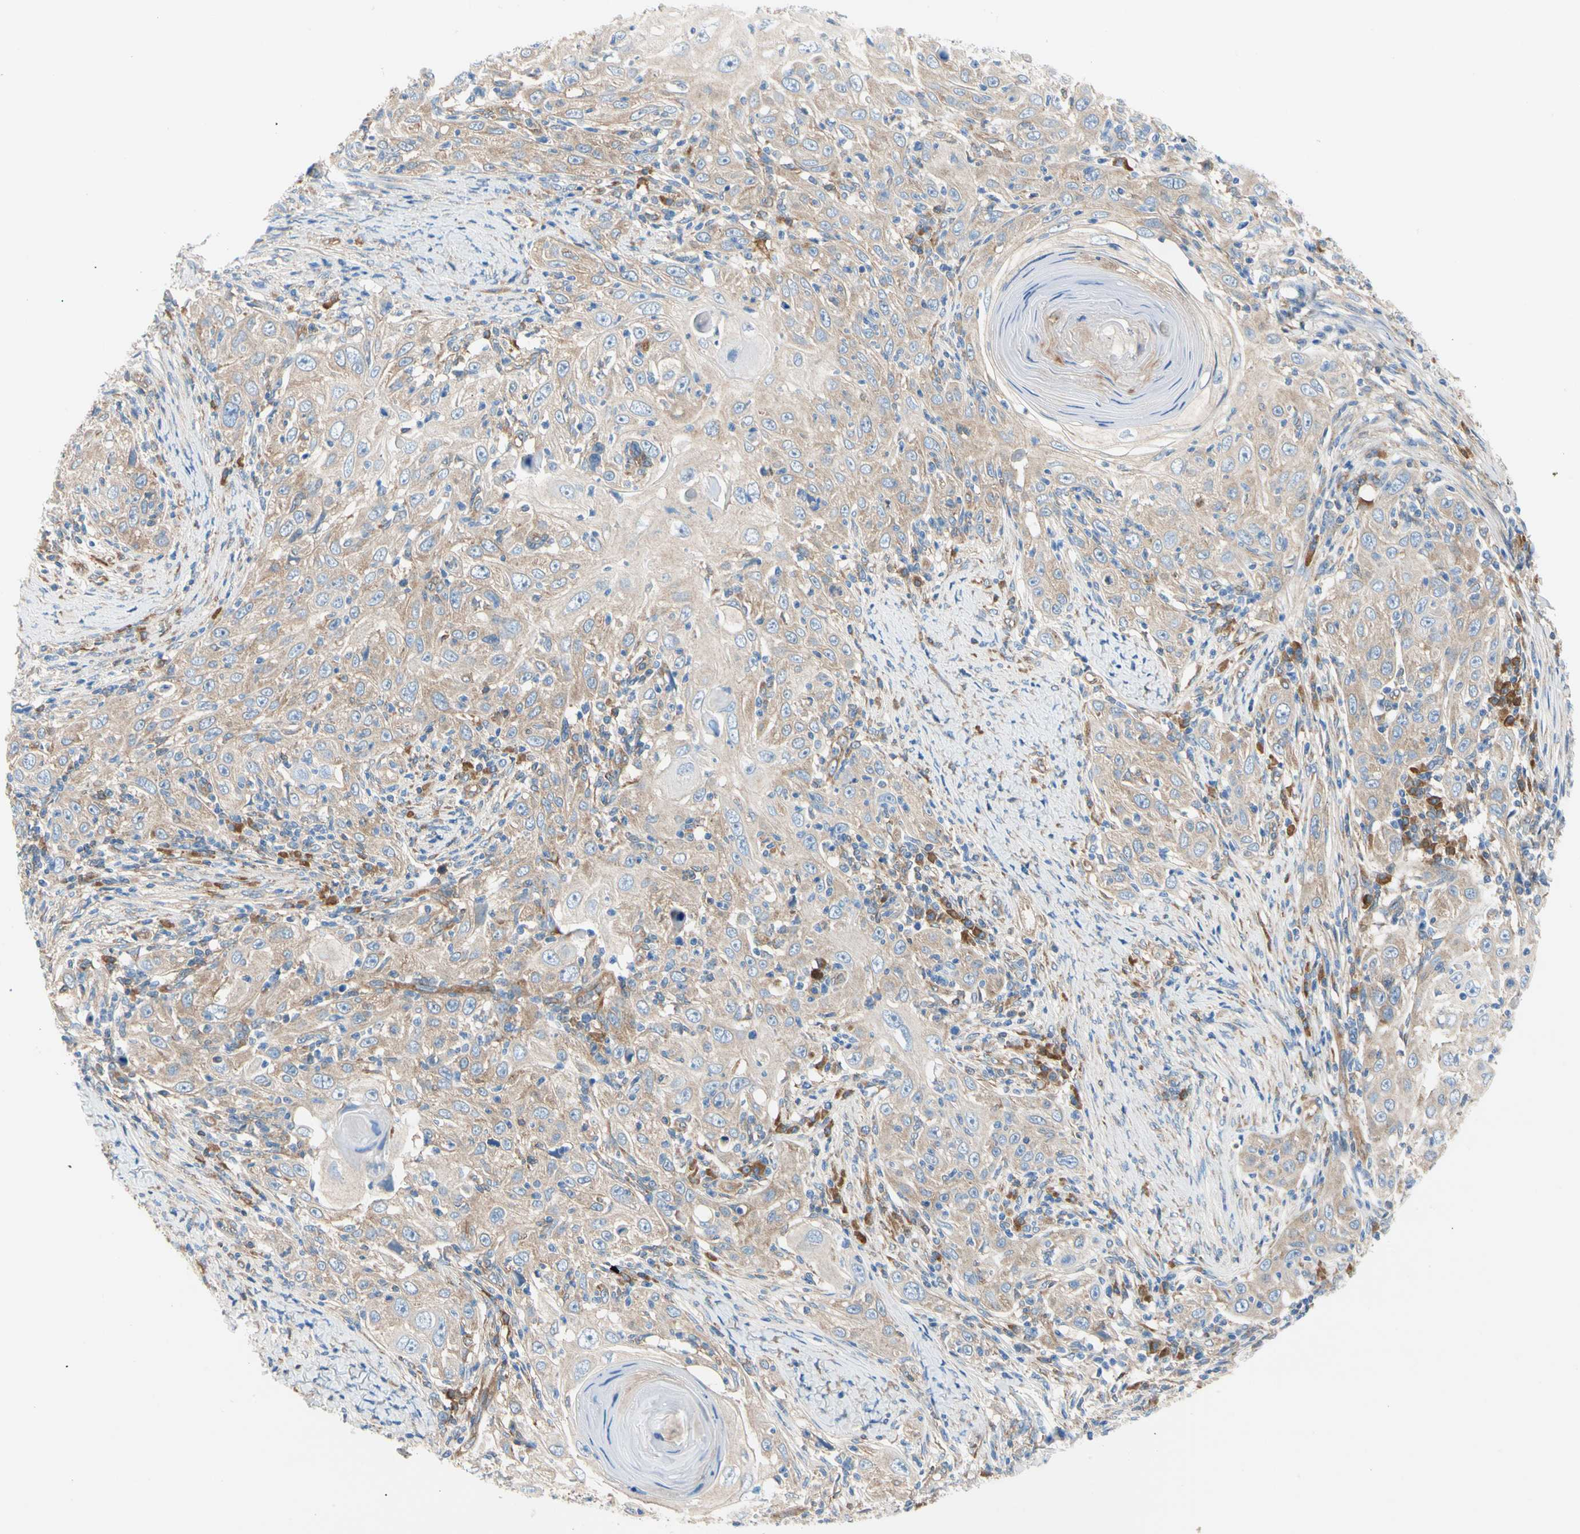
{"staining": {"intensity": "moderate", "quantity": ">75%", "location": "cytoplasmic/membranous"}, "tissue": "skin cancer", "cell_type": "Tumor cells", "image_type": "cancer", "snomed": [{"axis": "morphology", "description": "Squamous cell carcinoma, NOS"}, {"axis": "topography", "description": "Skin"}], "caption": "Moderate cytoplasmic/membranous protein staining is appreciated in about >75% of tumor cells in skin cancer. The protein is shown in brown color, while the nuclei are stained blue.", "gene": "GPHN", "patient": {"sex": "female", "age": 88}}